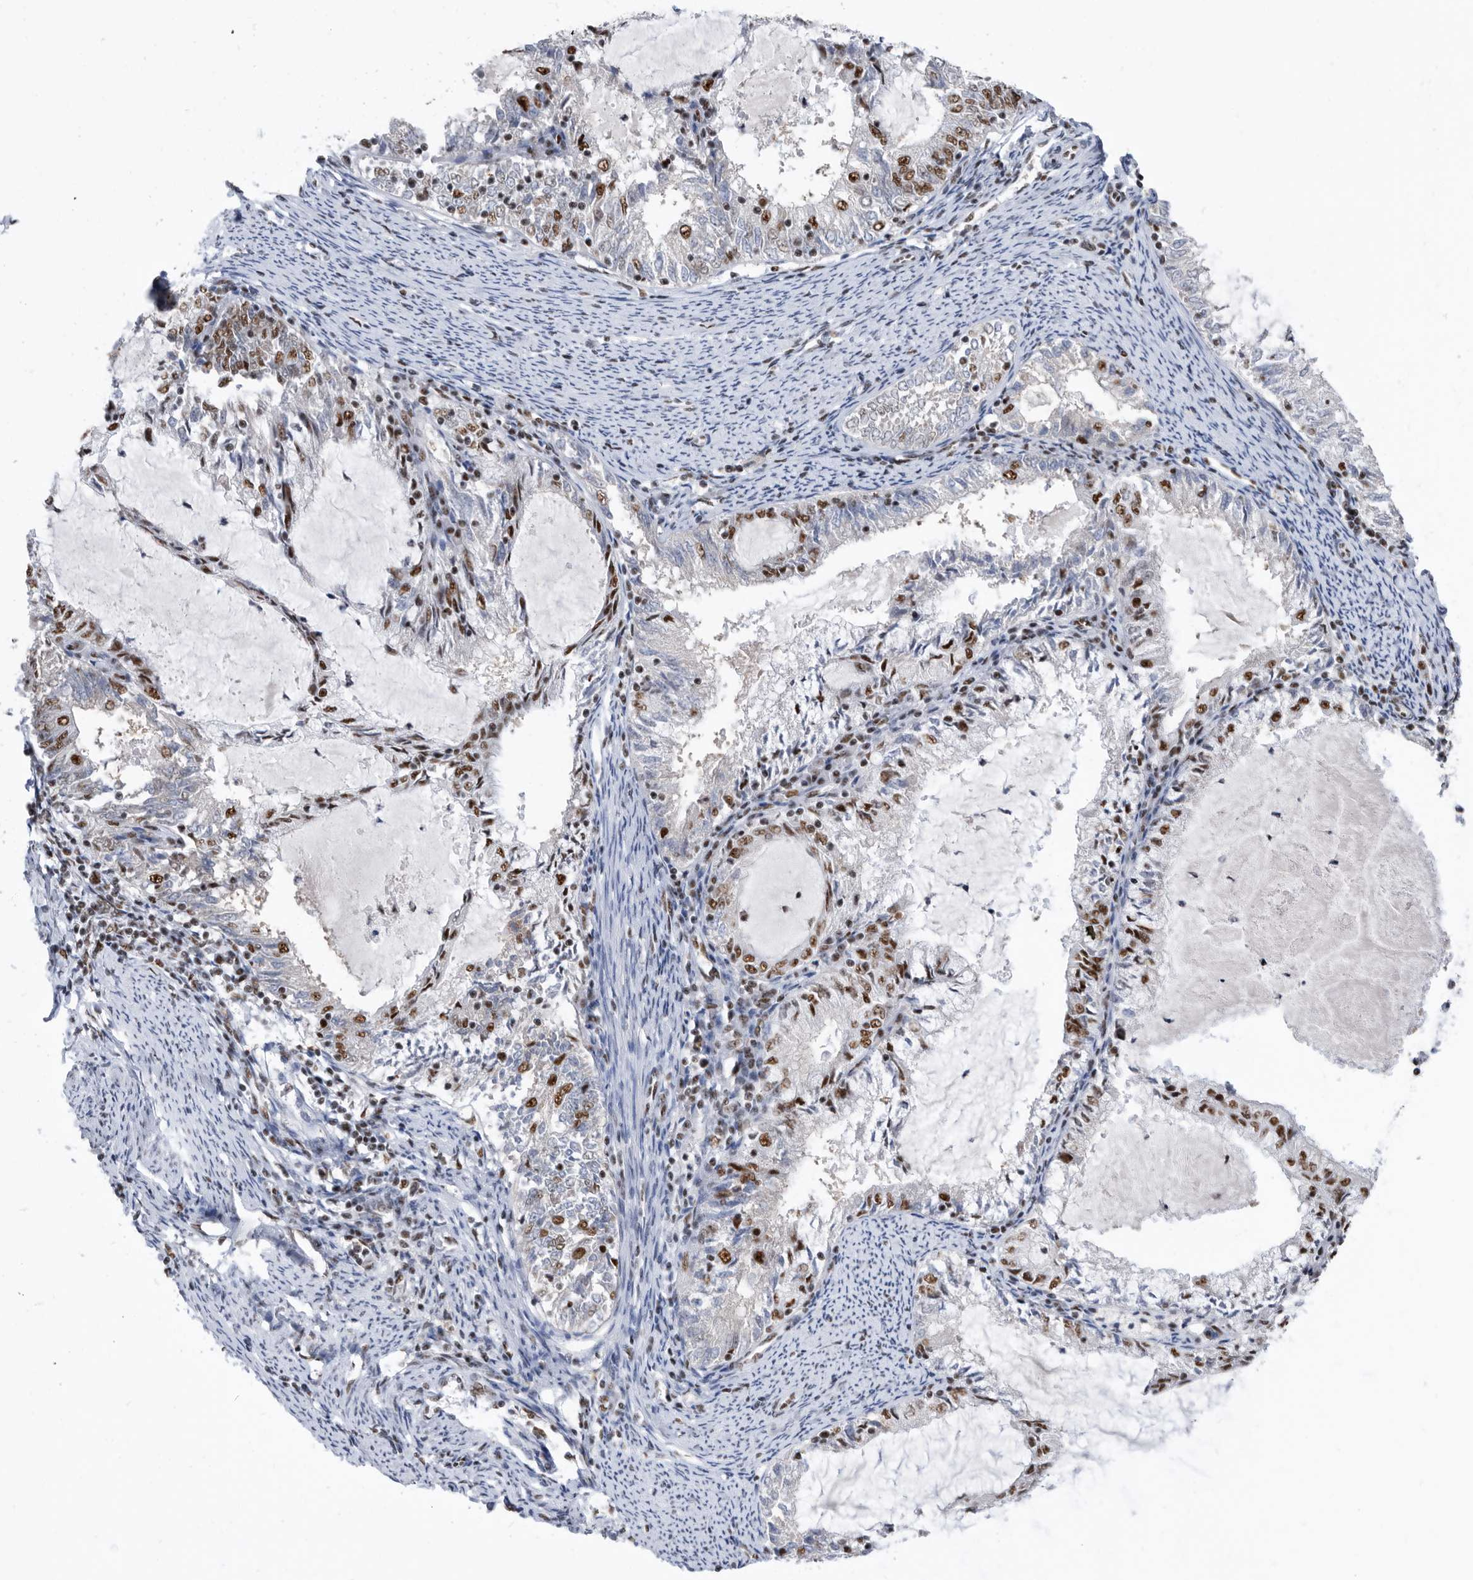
{"staining": {"intensity": "moderate", "quantity": "25%-75%", "location": "nuclear"}, "tissue": "endometrial cancer", "cell_type": "Tumor cells", "image_type": "cancer", "snomed": [{"axis": "morphology", "description": "Adenocarcinoma, NOS"}, {"axis": "topography", "description": "Endometrium"}], "caption": "Endometrial cancer tissue shows moderate nuclear expression in about 25%-75% of tumor cells, visualized by immunohistochemistry. Nuclei are stained in blue.", "gene": "SF3A1", "patient": {"sex": "female", "age": 57}}